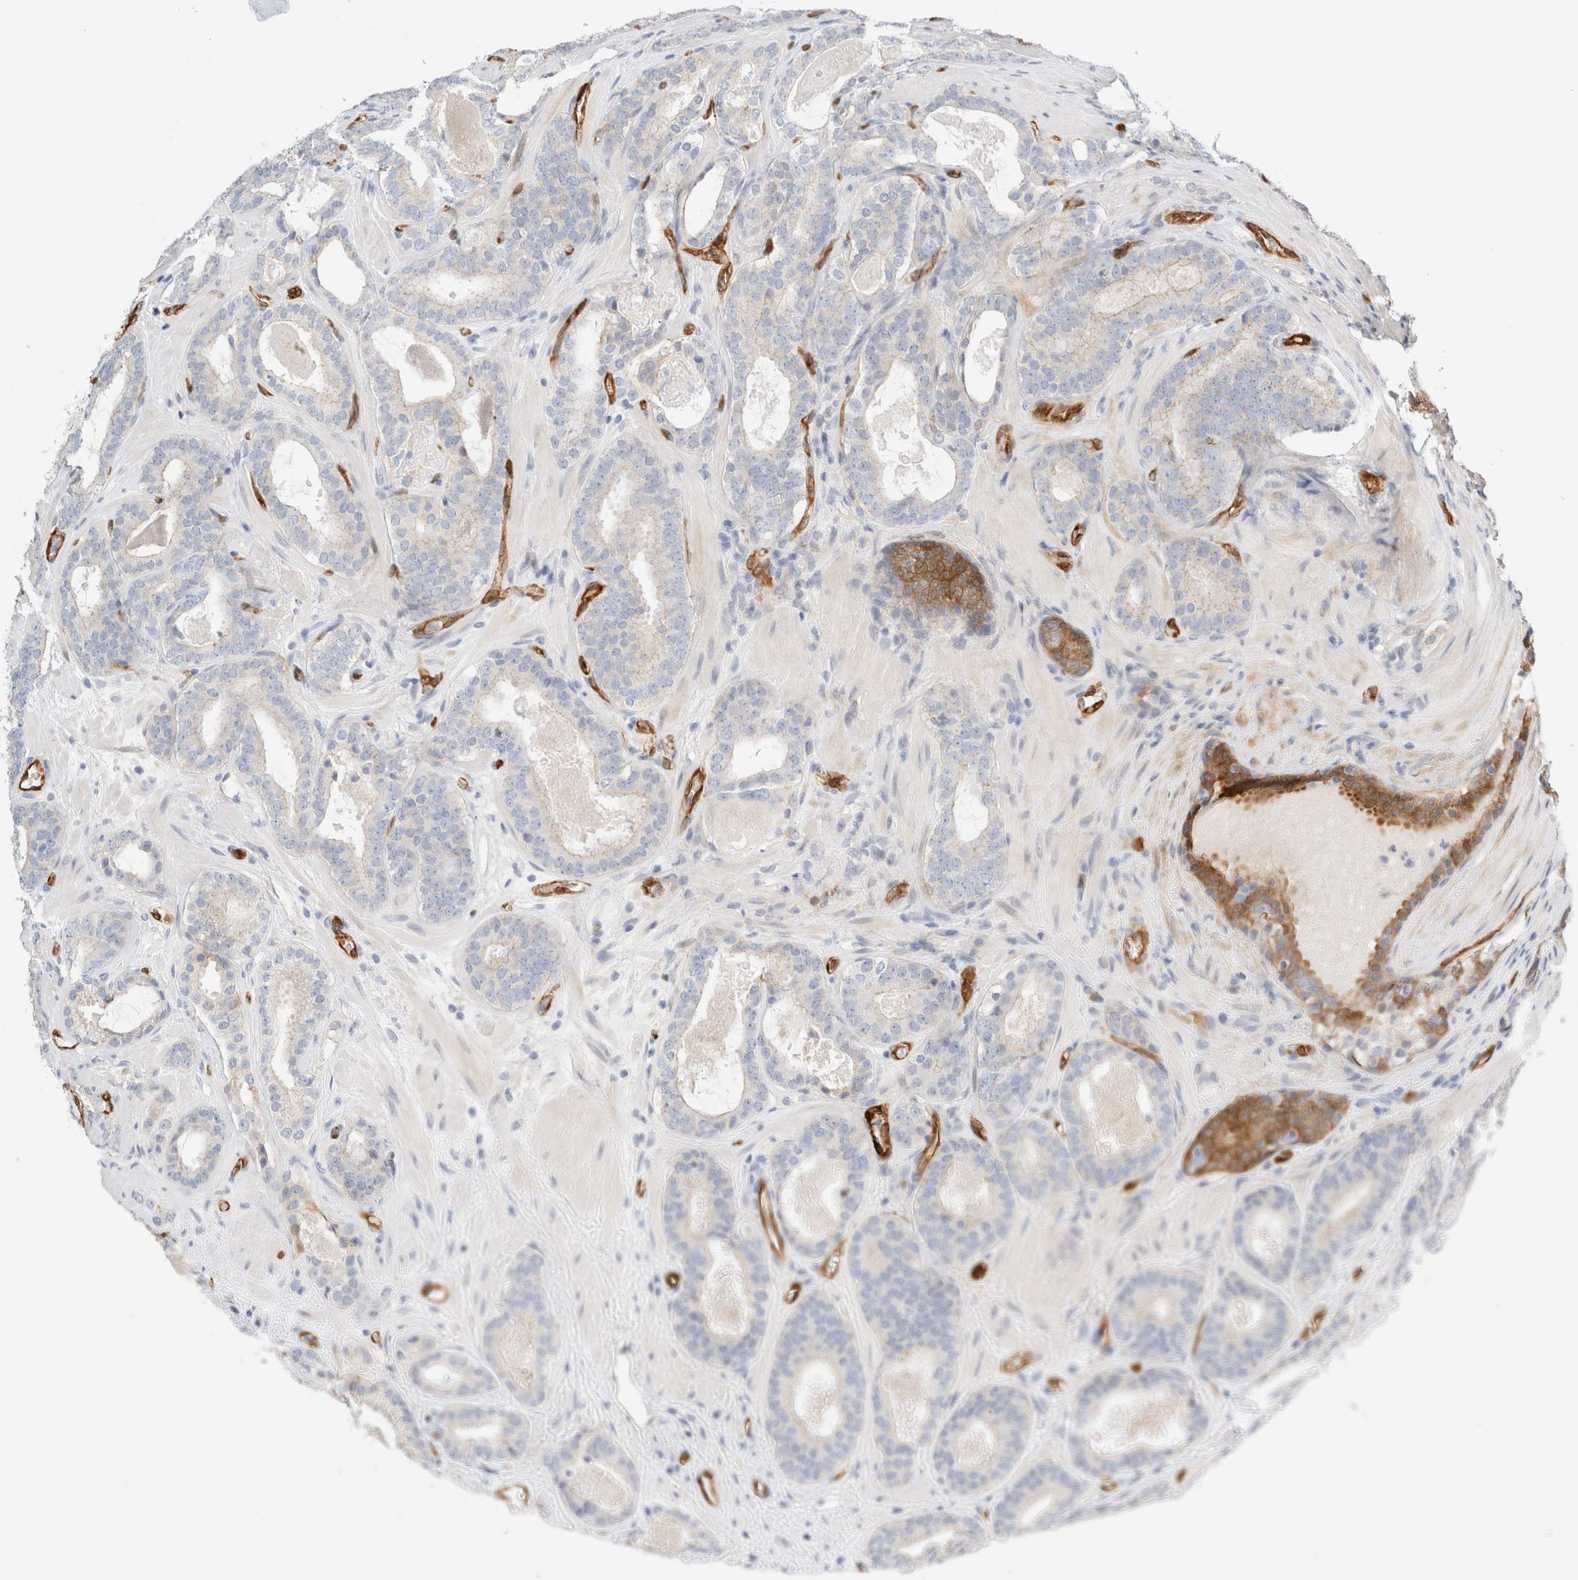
{"staining": {"intensity": "moderate", "quantity": "<25%", "location": "cytoplasmic/membranous"}, "tissue": "prostate cancer", "cell_type": "Tumor cells", "image_type": "cancer", "snomed": [{"axis": "morphology", "description": "Adenocarcinoma, High grade"}, {"axis": "topography", "description": "Prostate"}], "caption": "Moderate cytoplasmic/membranous expression for a protein is identified in approximately <25% of tumor cells of prostate cancer using immunohistochemistry.", "gene": "LMCD1", "patient": {"sex": "male", "age": 60}}